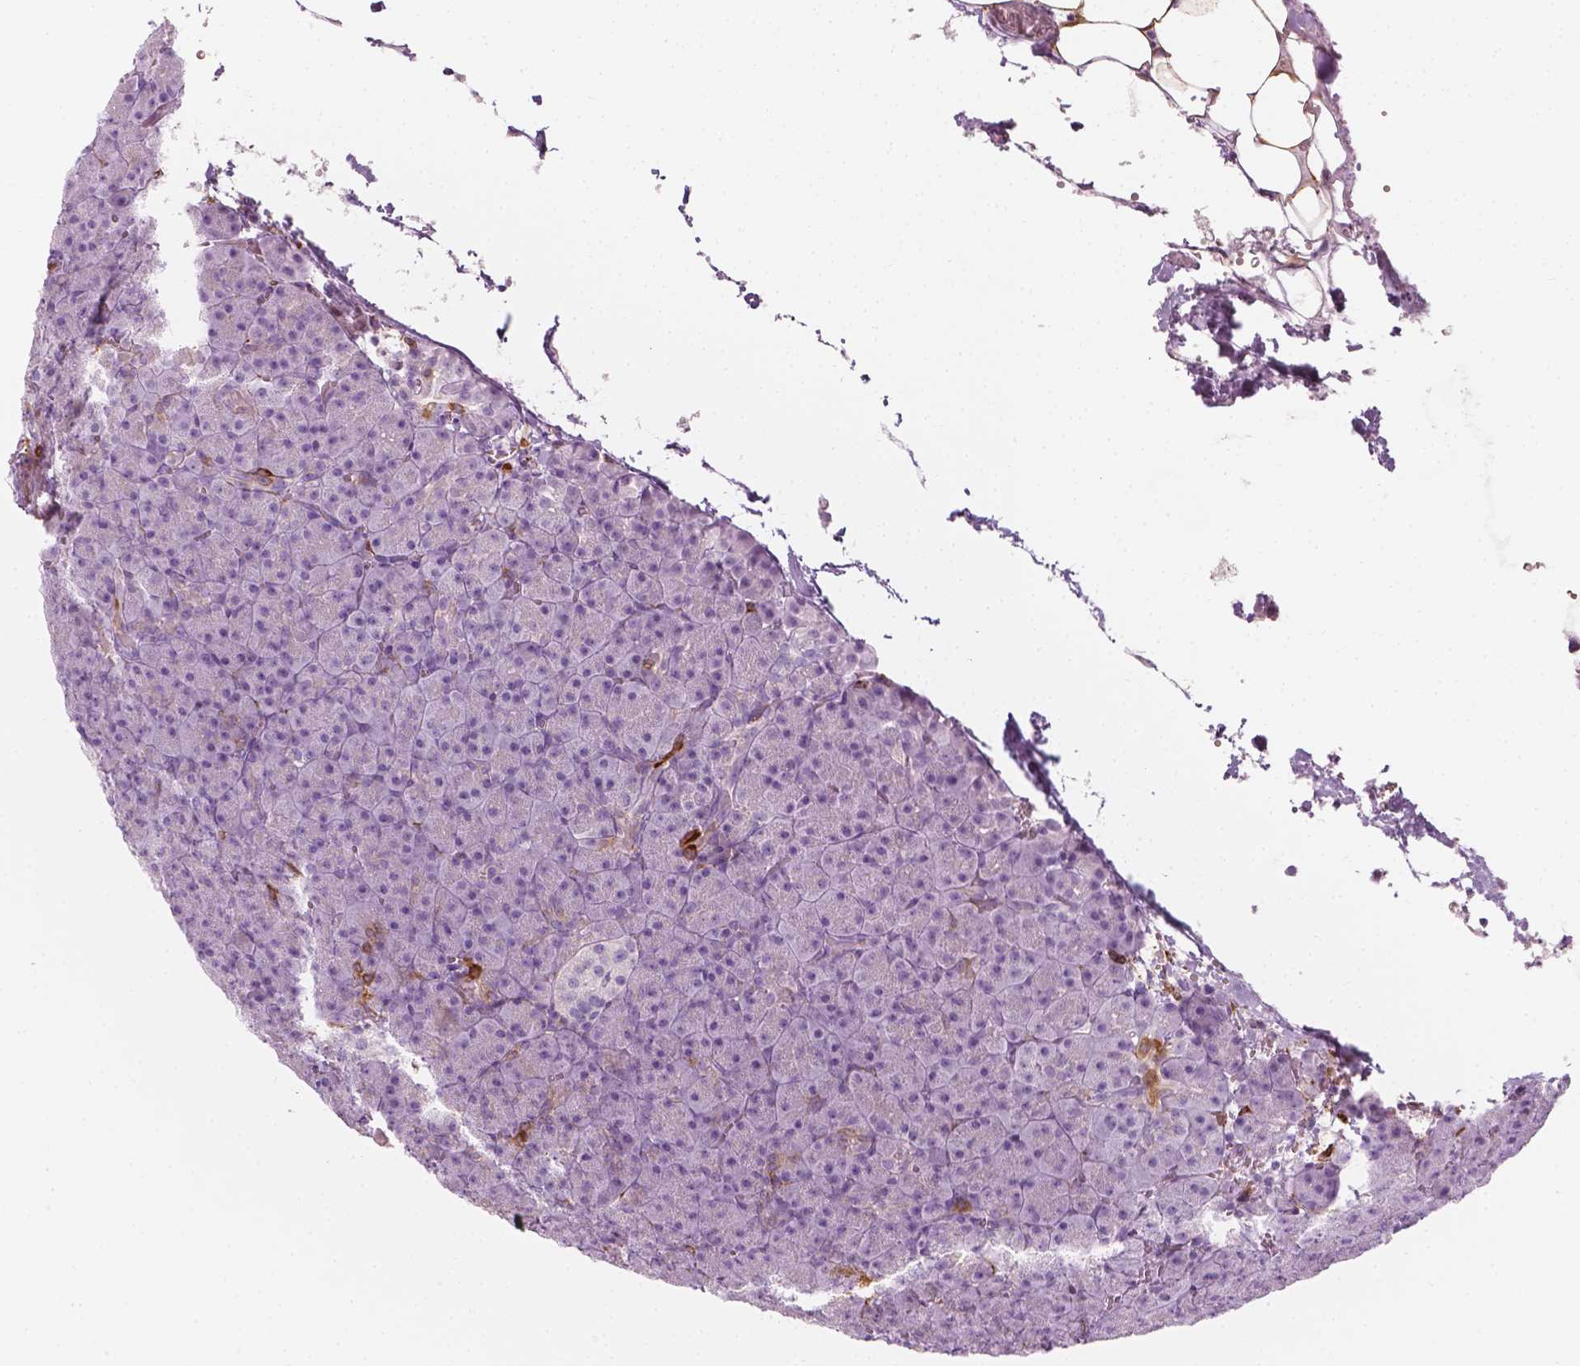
{"staining": {"intensity": "strong", "quantity": "<25%", "location": "cytoplasmic/membranous"}, "tissue": "pancreas", "cell_type": "Exocrine glandular cells", "image_type": "normal", "snomed": [{"axis": "morphology", "description": "Normal tissue, NOS"}, {"axis": "topography", "description": "Pancreas"}], "caption": "Protein staining reveals strong cytoplasmic/membranous positivity in about <25% of exocrine glandular cells in benign pancreas. Using DAB (brown) and hematoxylin (blue) stains, captured at high magnification using brightfield microscopy.", "gene": "CES1", "patient": {"sex": "female", "age": 74}}